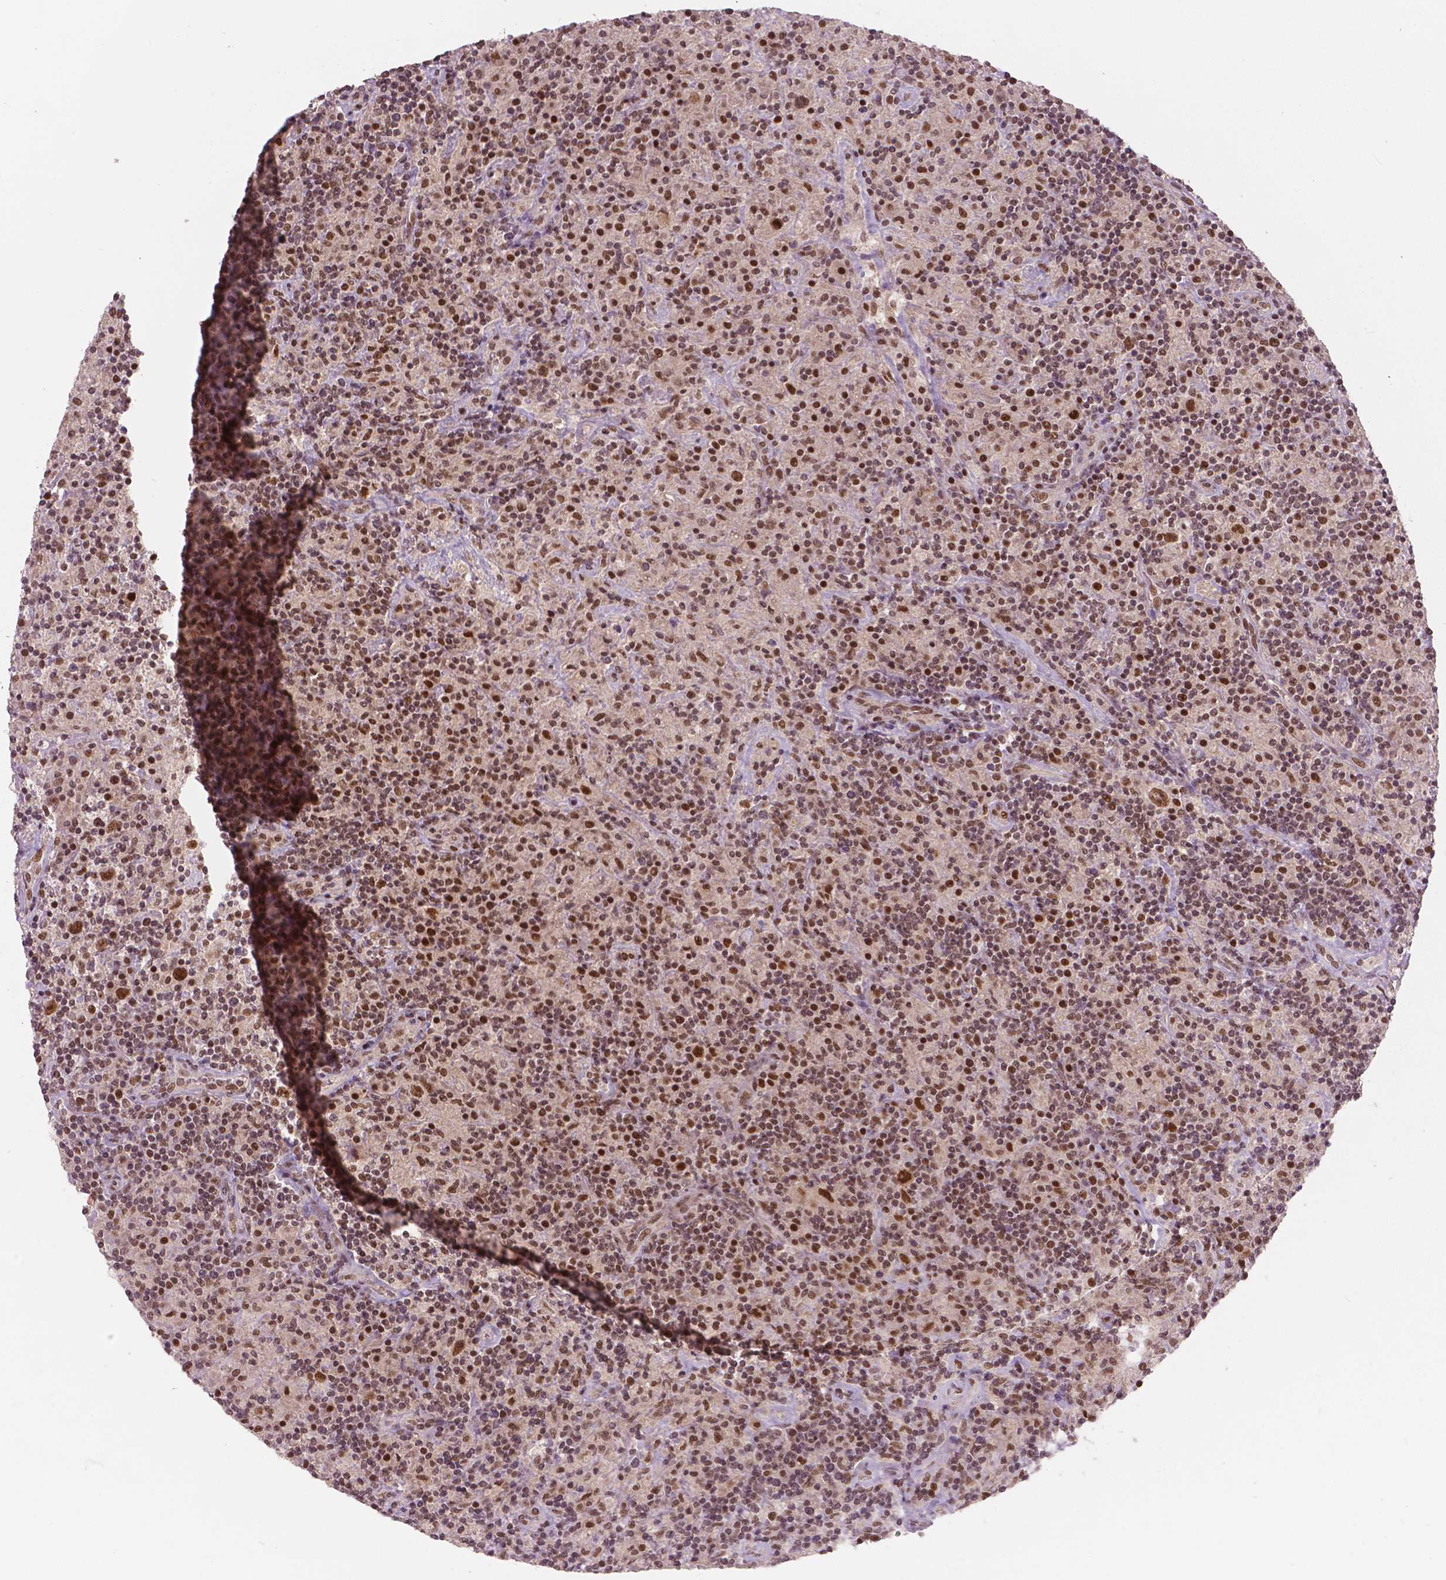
{"staining": {"intensity": "strong", "quantity": ">75%", "location": "nuclear"}, "tissue": "lymphoma", "cell_type": "Tumor cells", "image_type": "cancer", "snomed": [{"axis": "morphology", "description": "Hodgkin's disease, NOS"}, {"axis": "topography", "description": "Lymph node"}], "caption": "This is an image of immunohistochemistry staining of Hodgkin's disease, which shows strong positivity in the nuclear of tumor cells.", "gene": "NSD2", "patient": {"sex": "male", "age": 70}}